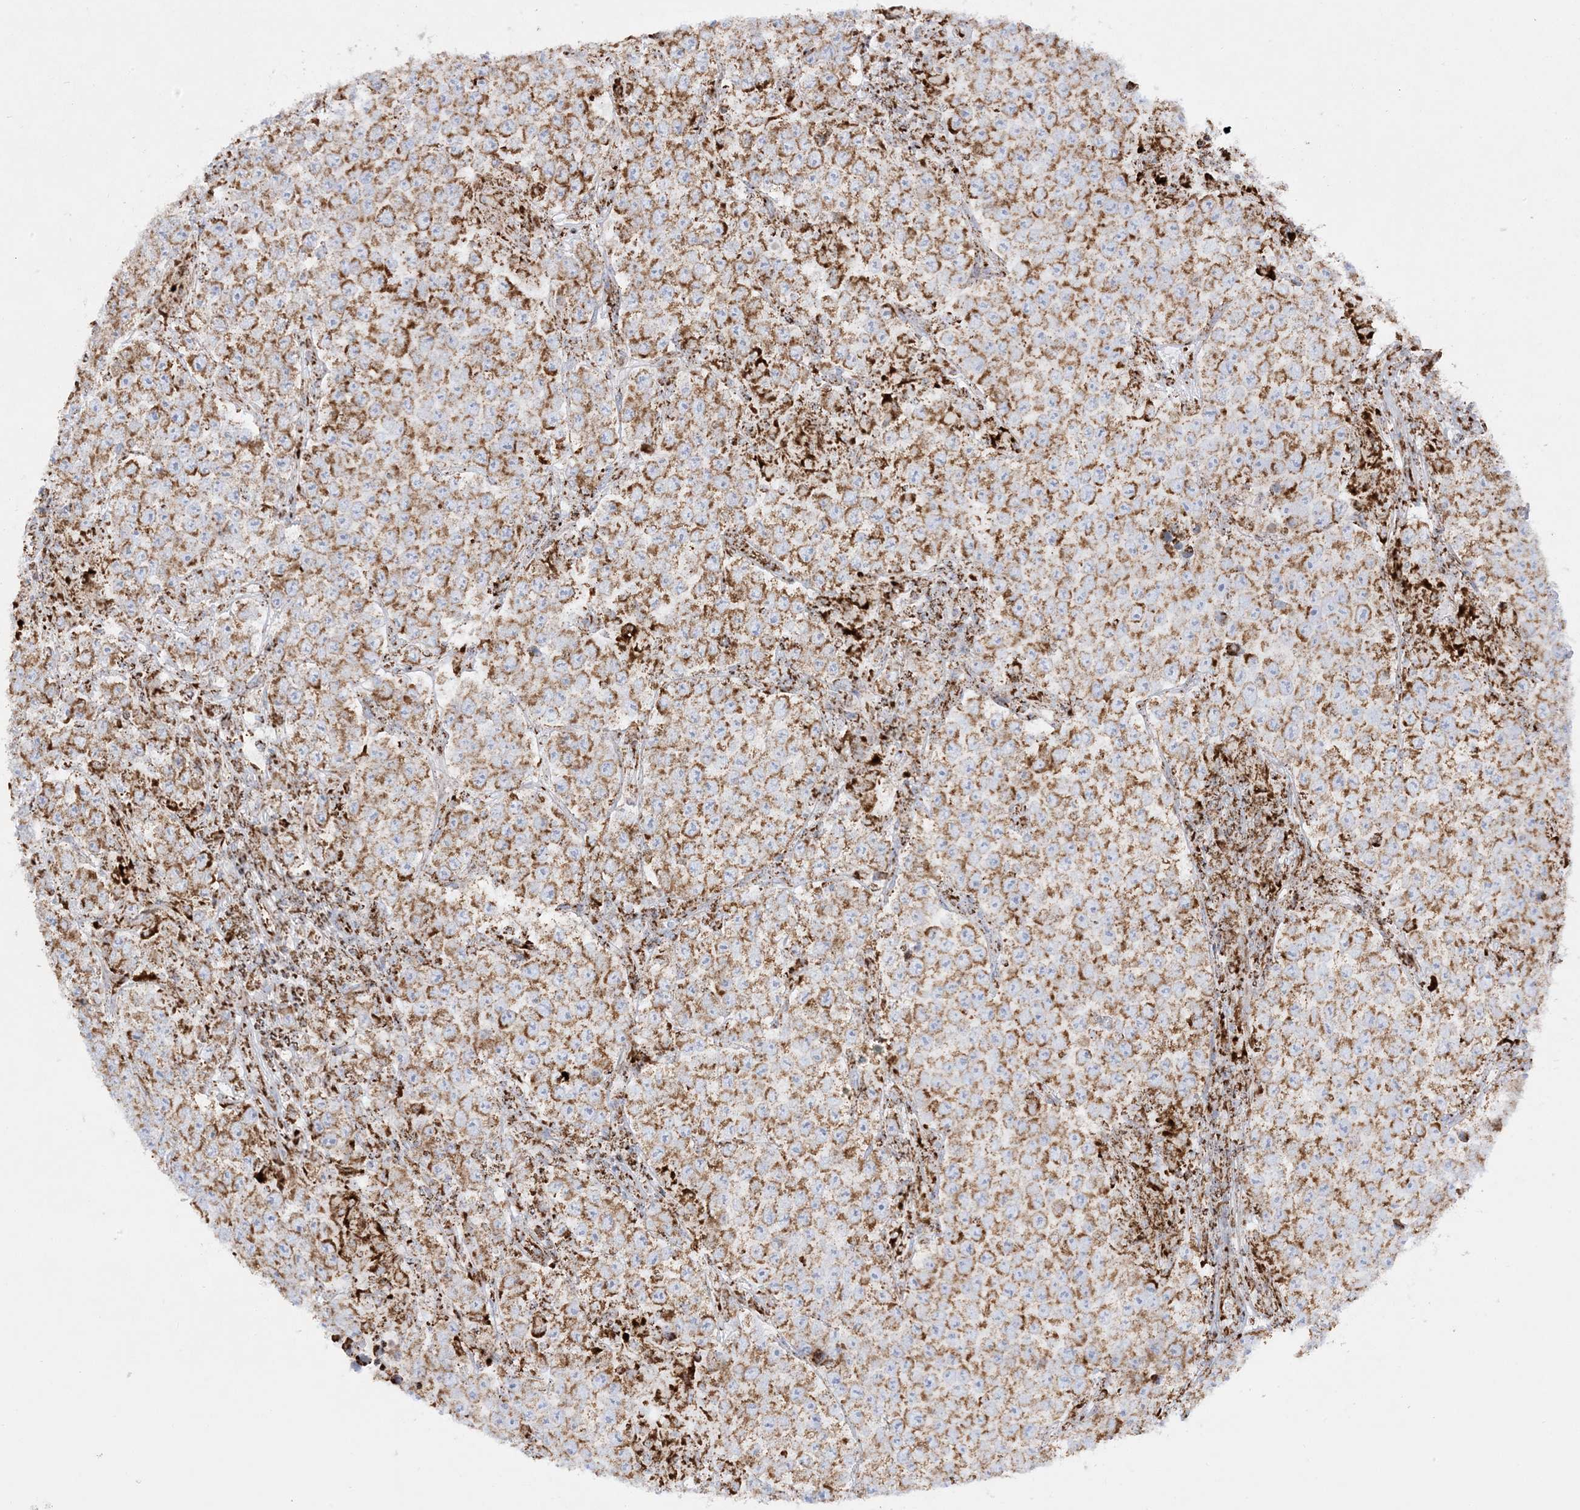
{"staining": {"intensity": "moderate", "quantity": ">75%", "location": "cytoplasmic/membranous"}, "tissue": "testis cancer", "cell_type": "Tumor cells", "image_type": "cancer", "snomed": [{"axis": "morphology", "description": "Normal tissue, NOS"}, {"axis": "morphology", "description": "Urothelial carcinoma, High grade"}, {"axis": "morphology", "description": "Seminoma, NOS"}, {"axis": "morphology", "description": "Carcinoma, Embryonal, NOS"}, {"axis": "topography", "description": "Urinary bladder"}, {"axis": "topography", "description": "Testis"}], "caption": "Human testis embryonal carcinoma stained with a protein marker demonstrates moderate staining in tumor cells.", "gene": "MRPS36", "patient": {"sex": "male", "age": 41}}